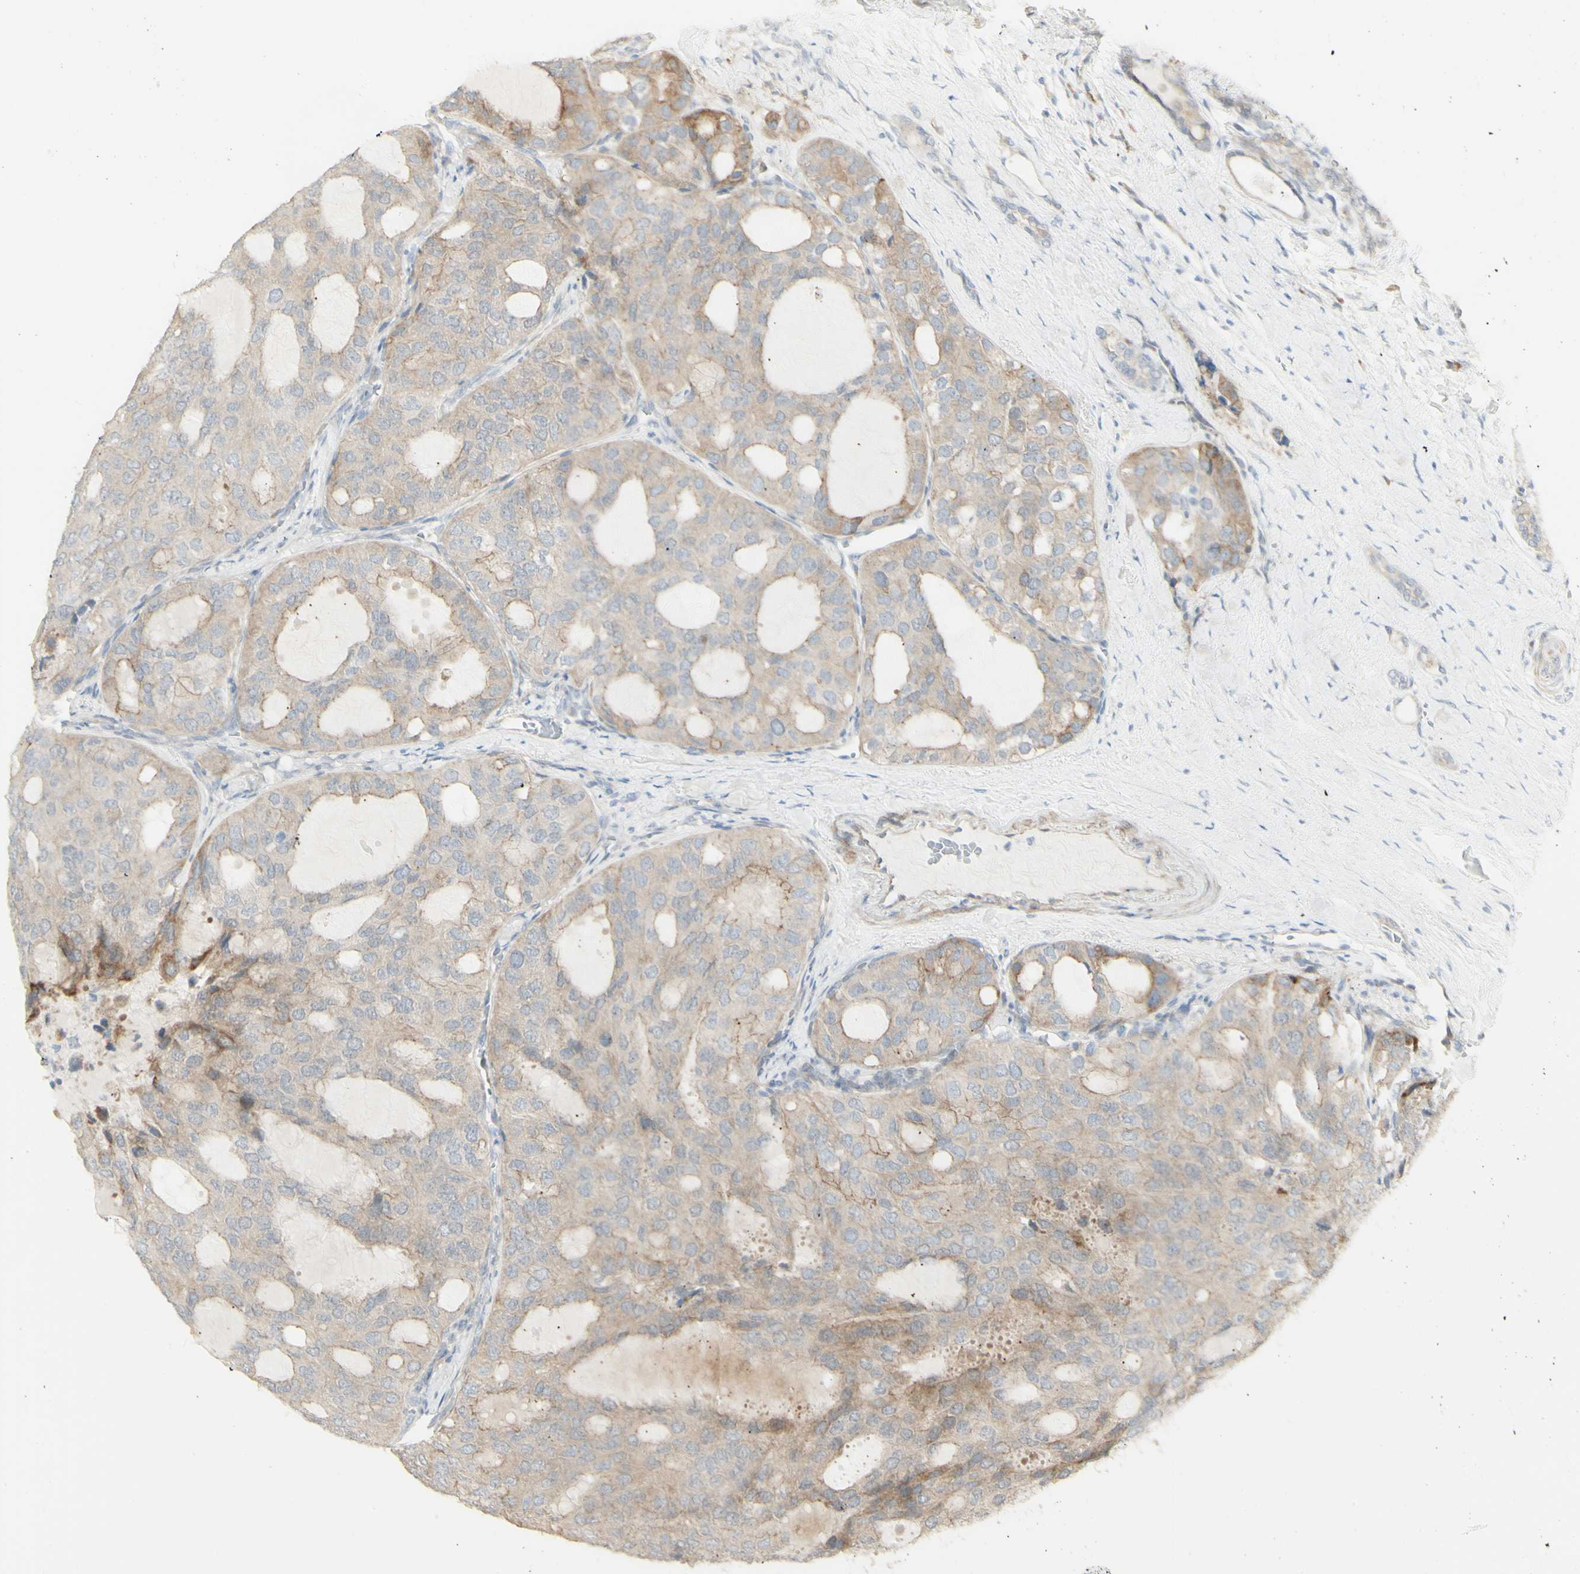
{"staining": {"intensity": "weak", "quantity": ">75%", "location": "cytoplasmic/membranous"}, "tissue": "thyroid cancer", "cell_type": "Tumor cells", "image_type": "cancer", "snomed": [{"axis": "morphology", "description": "Follicular adenoma carcinoma, NOS"}, {"axis": "topography", "description": "Thyroid gland"}], "caption": "Protein expression analysis of thyroid cancer (follicular adenoma carcinoma) exhibits weak cytoplasmic/membranous positivity in approximately >75% of tumor cells.", "gene": "NDST4", "patient": {"sex": "male", "age": 75}}